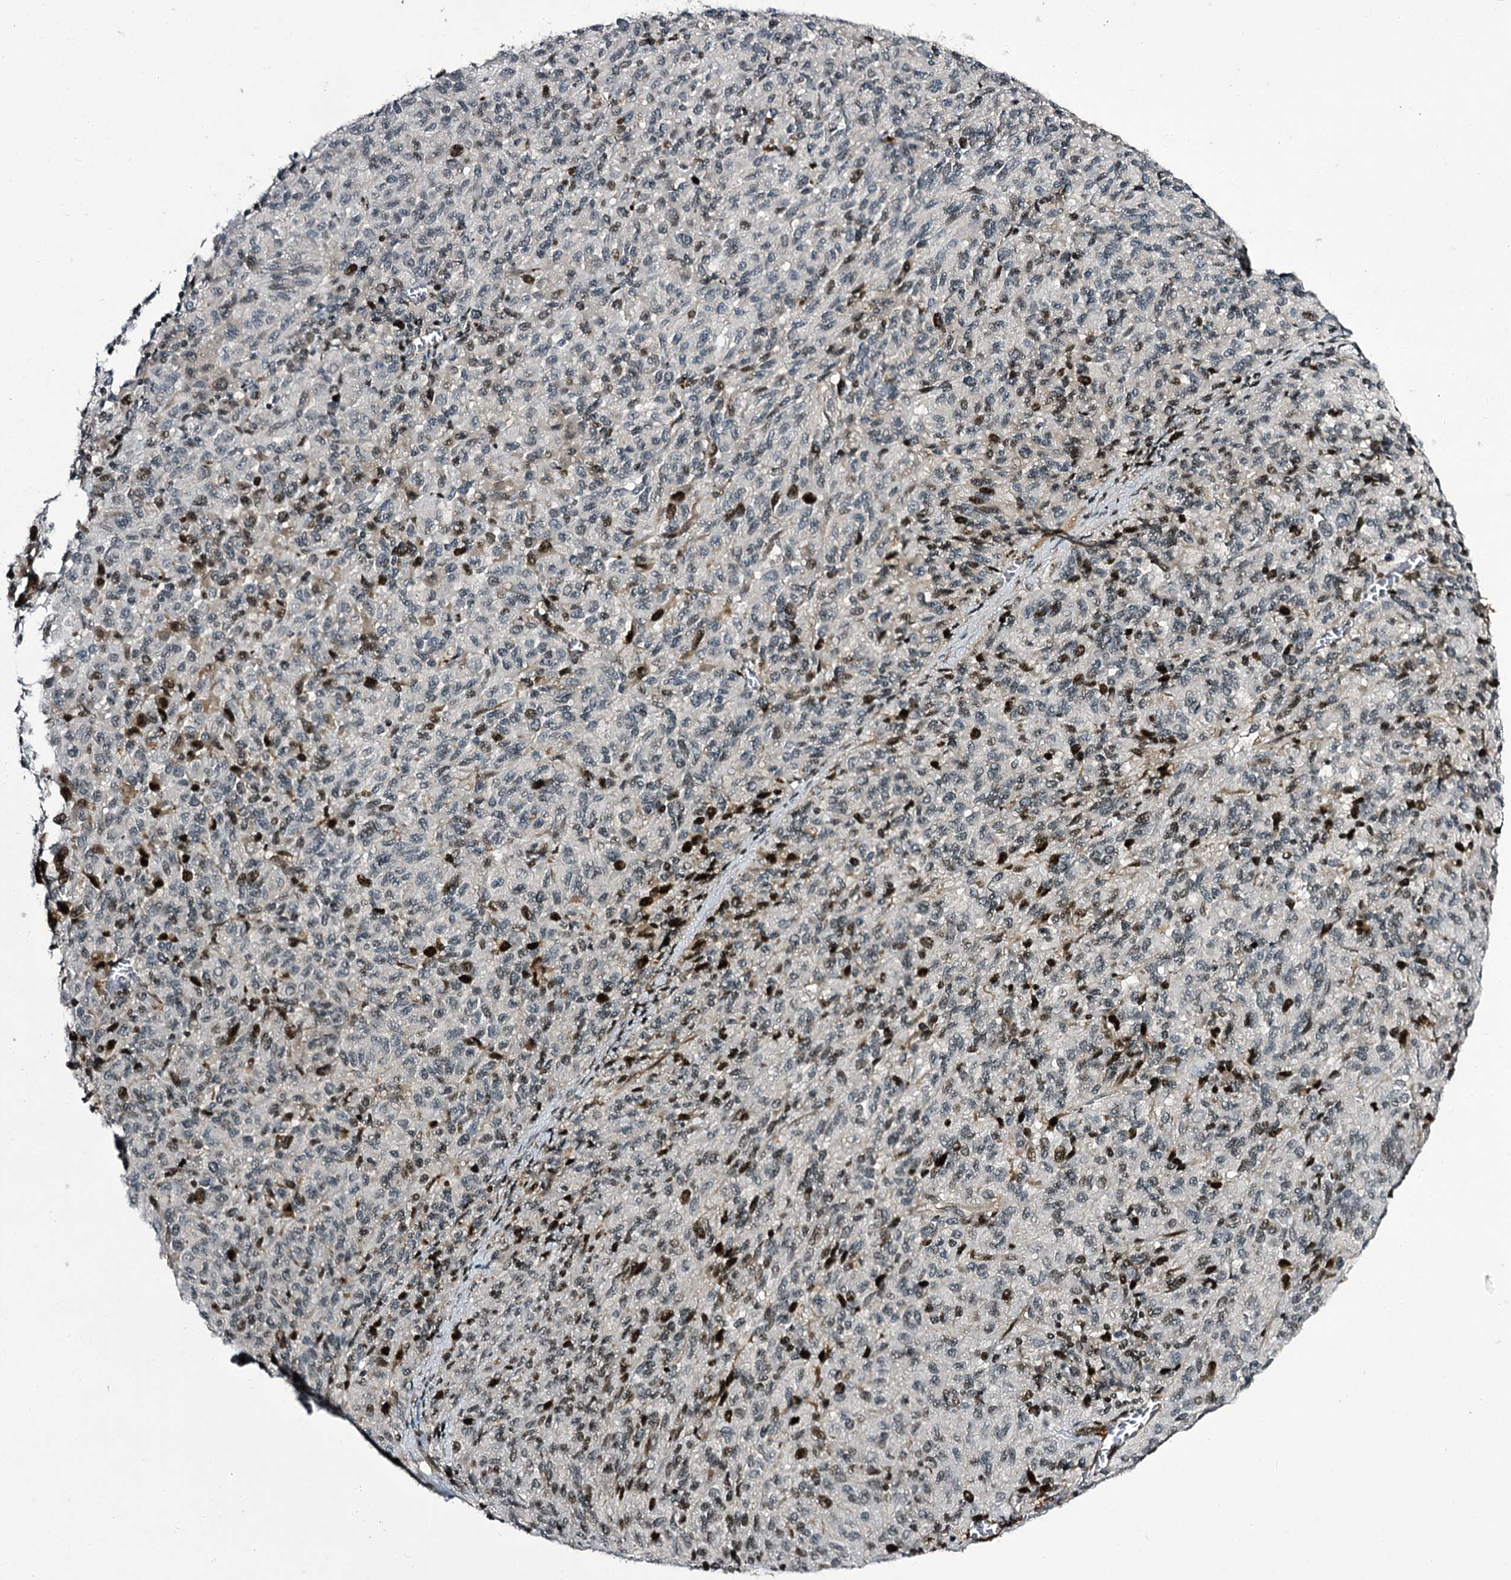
{"staining": {"intensity": "negative", "quantity": "none", "location": "none"}, "tissue": "melanoma", "cell_type": "Tumor cells", "image_type": "cancer", "snomed": [{"axis": "morphology", "description": "Malignant melanoma, Metastatic site"}, {"axis": "topography", "description": "Lung"}], "caption": "This is an IHC image of human malignant melanoma (metastatic site). There is no positivity in tumor cells.", "gene": "ITFG2", "patient": {"sex": "male", "age": 64}}